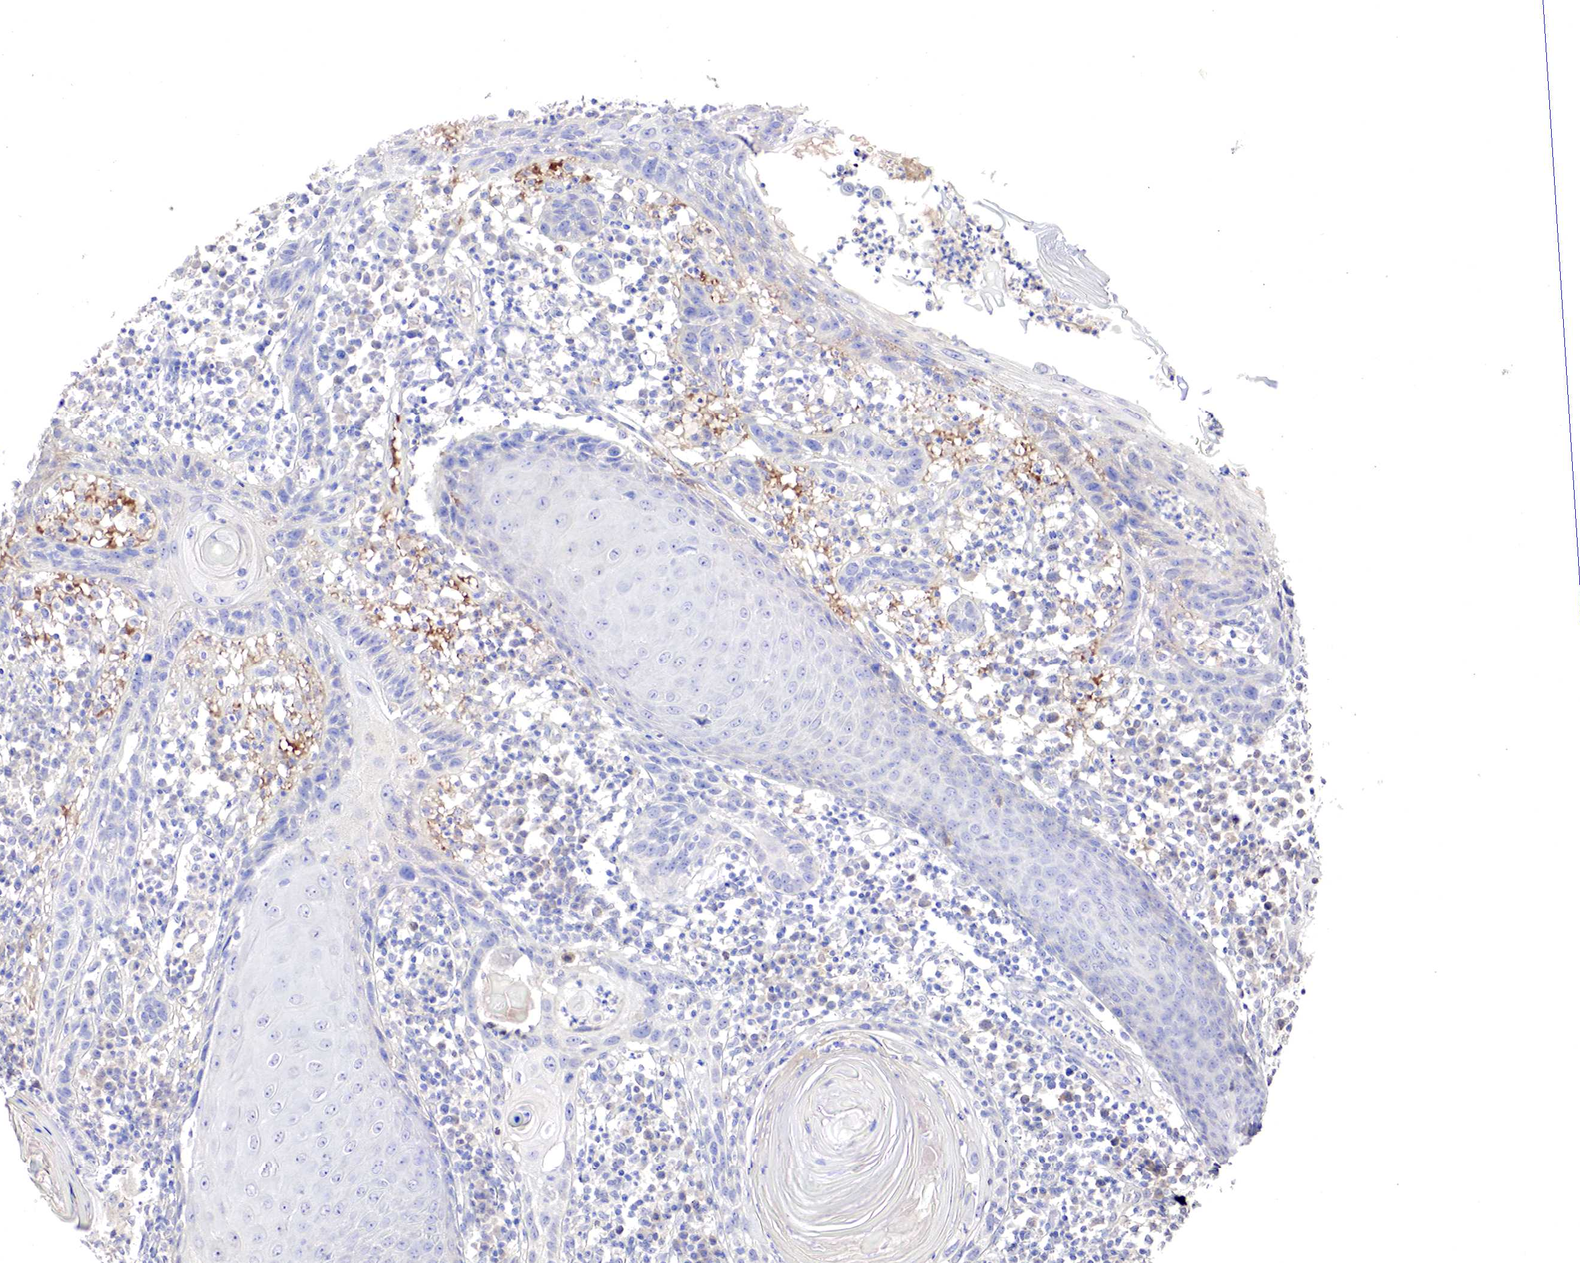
{"staining": {"intensity": "negative", "quantity": "none", "location": "none"}, "tissue": "skin cancer", "cell_type": "Tumor cells", "image_type": "cancer", "snomed": [{"axis": "morphology", "description": "Squamous cell carcinoma, NOS"}, {"axis": "topography", "description": "Skin"}], "caption": "Immunohistochemical staining of human skin cancer (squamous cell carcinoma) demonstrates no significant positivity in tumor cells.", "gene": "GATA1", "patient": {"sex": "female", "age": 74}}